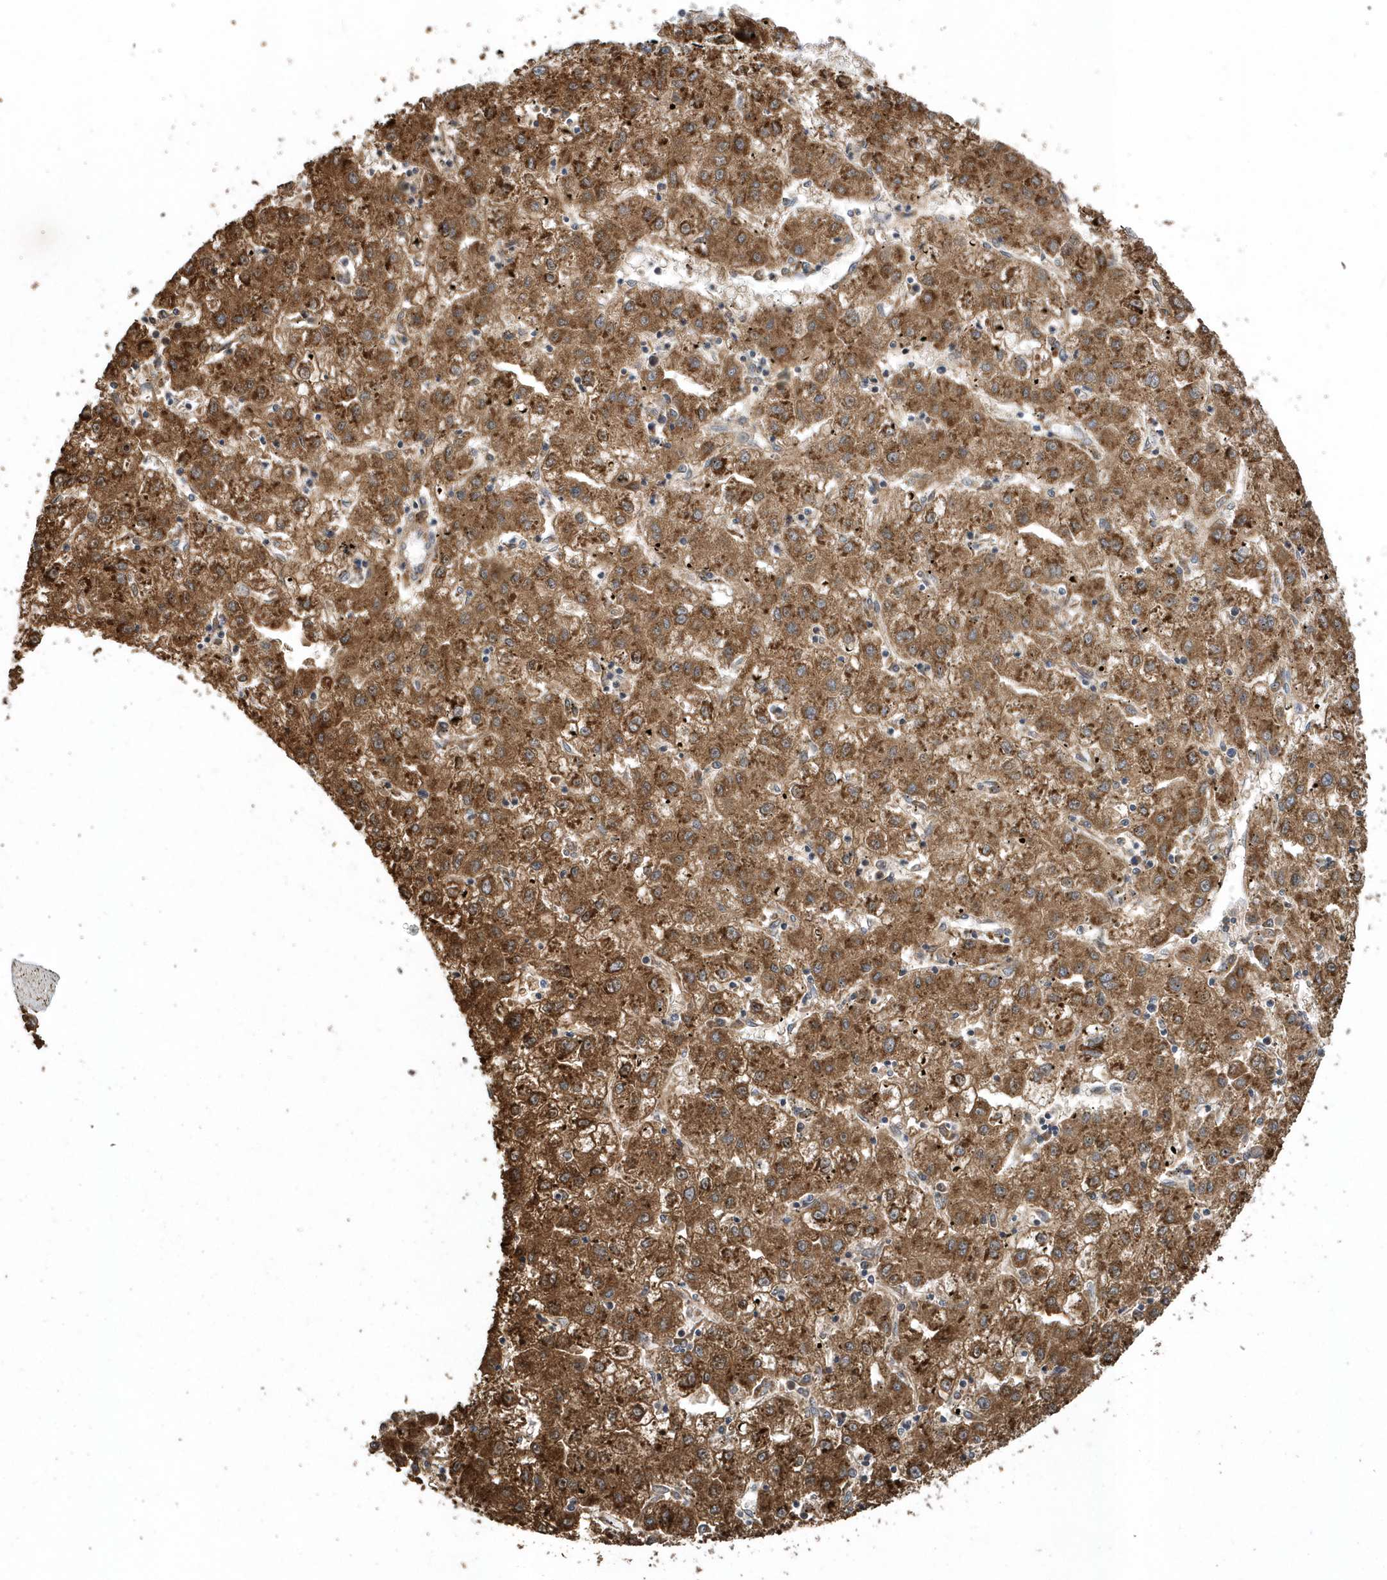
{"staining": {"intensity": "moderate", "quantity": ">75%", "location": "cytoplasmic/membranous"}, "tissue": "liver cancer", "cell_type": "Tumor cells", "image_type": "cancer", "snomed": [{"axis": "morphology", "description": "Carcinoma, Hepatocellular, NOS"}, {"axis": "topography", "description": "Liver"}], "caption": "Immunohistochemistry (IHC) micrograph of neoplastic tissue: human hepatocellular carcinoma (liver) stained using immunohistochemistry exhibits medium levels of moderate protein expression localized specifically in the cytoplasmic/membranous of tumor cells, appearing as a cytoplasmic/membranous brown color.", "gene": "WASHC5", "patient": {"sex": "male", "age": 72}}